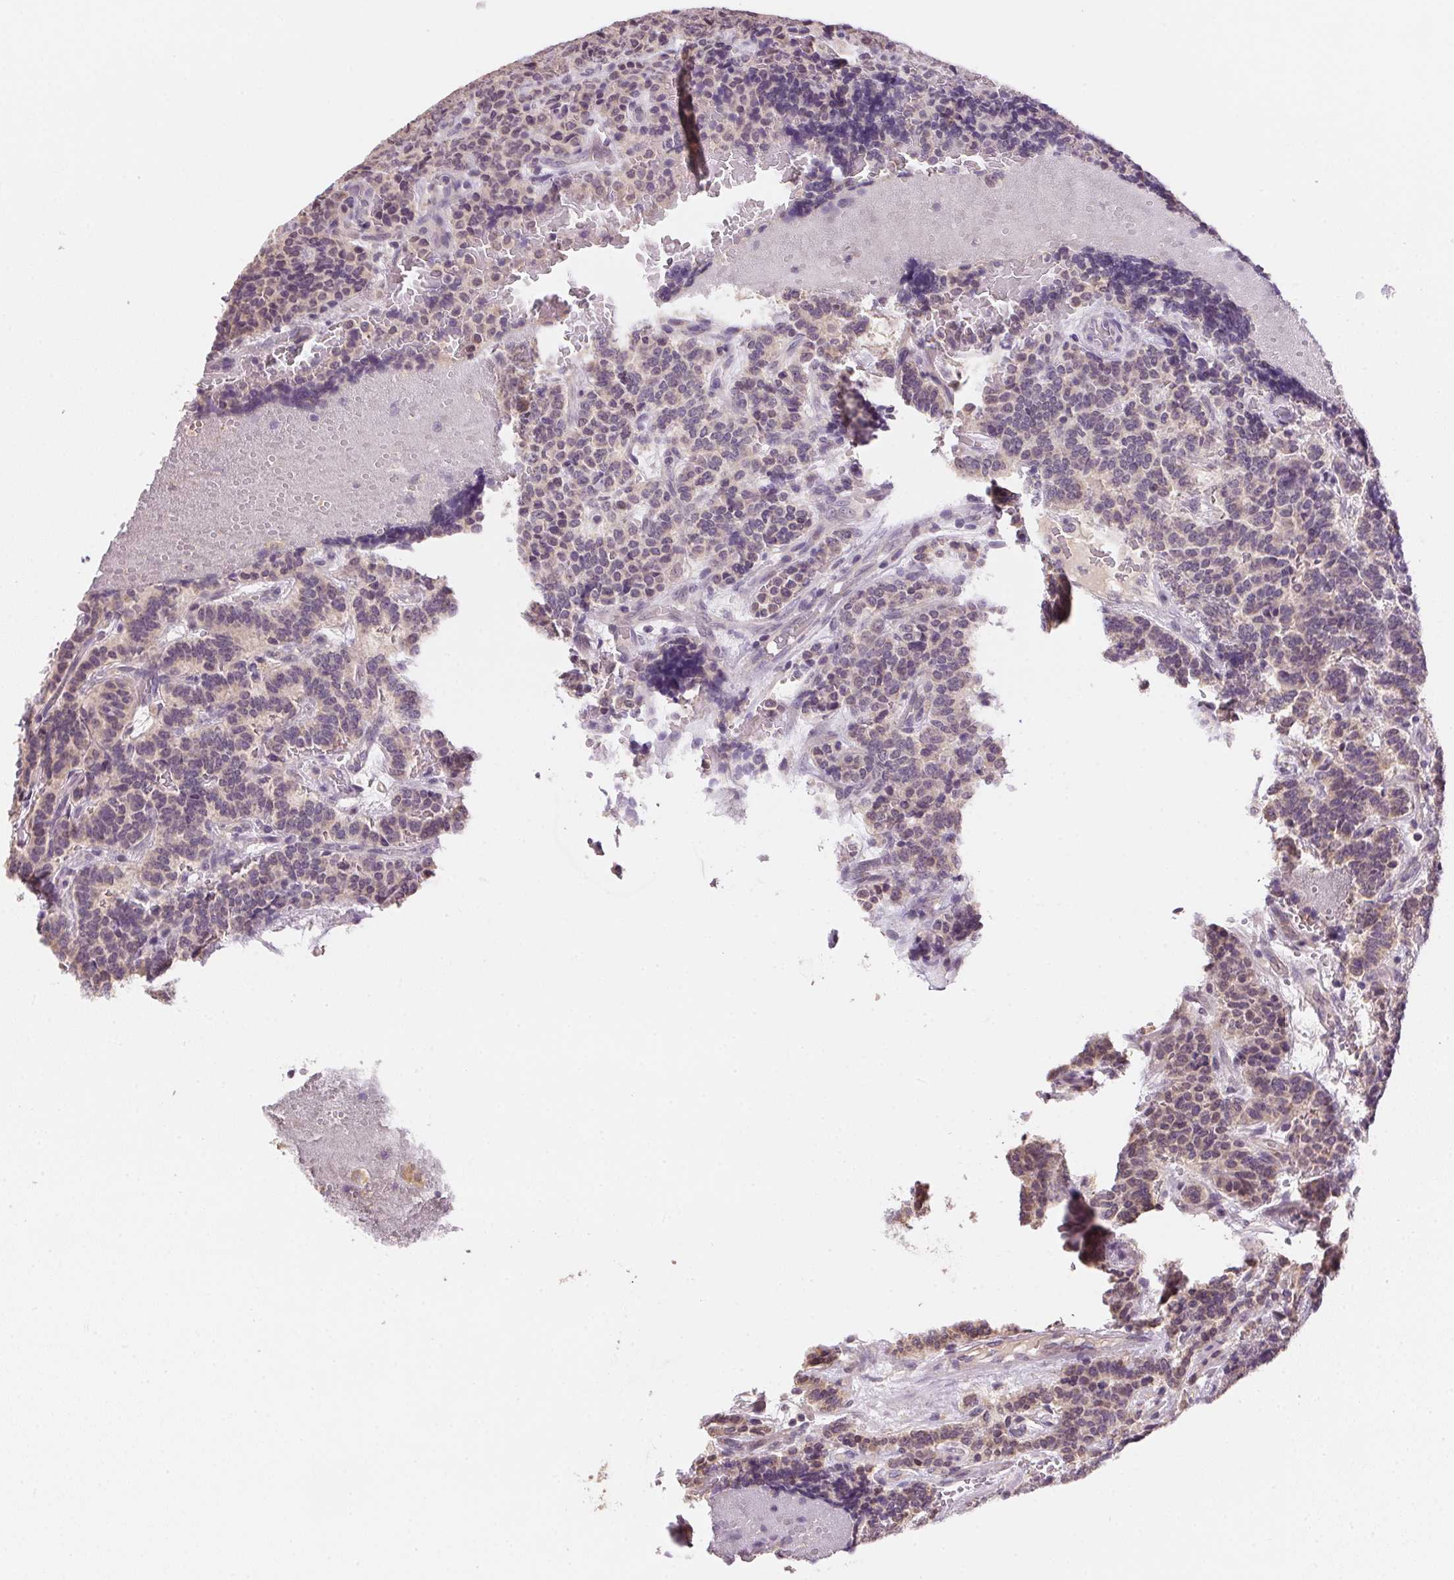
{"staining": {"intensity": "weak", "quantity": "<25%", "location": "nuclear"}, "tissue": "carcinoid", "cell_type": "Tumor cells", "image_type": "cancer", "snomed": [{"axis": "morphology", "description": "Carcinoid, malignant, NOS"}, {"axis": "topography", "description": "Pancreas"}], "caption": "Human carcinoid stained for a protein using immunohistochemistry displays no positivity in tumor cells.", "gene": "ALDH8A1", "patient": {"sex": "male", "age": 36}}